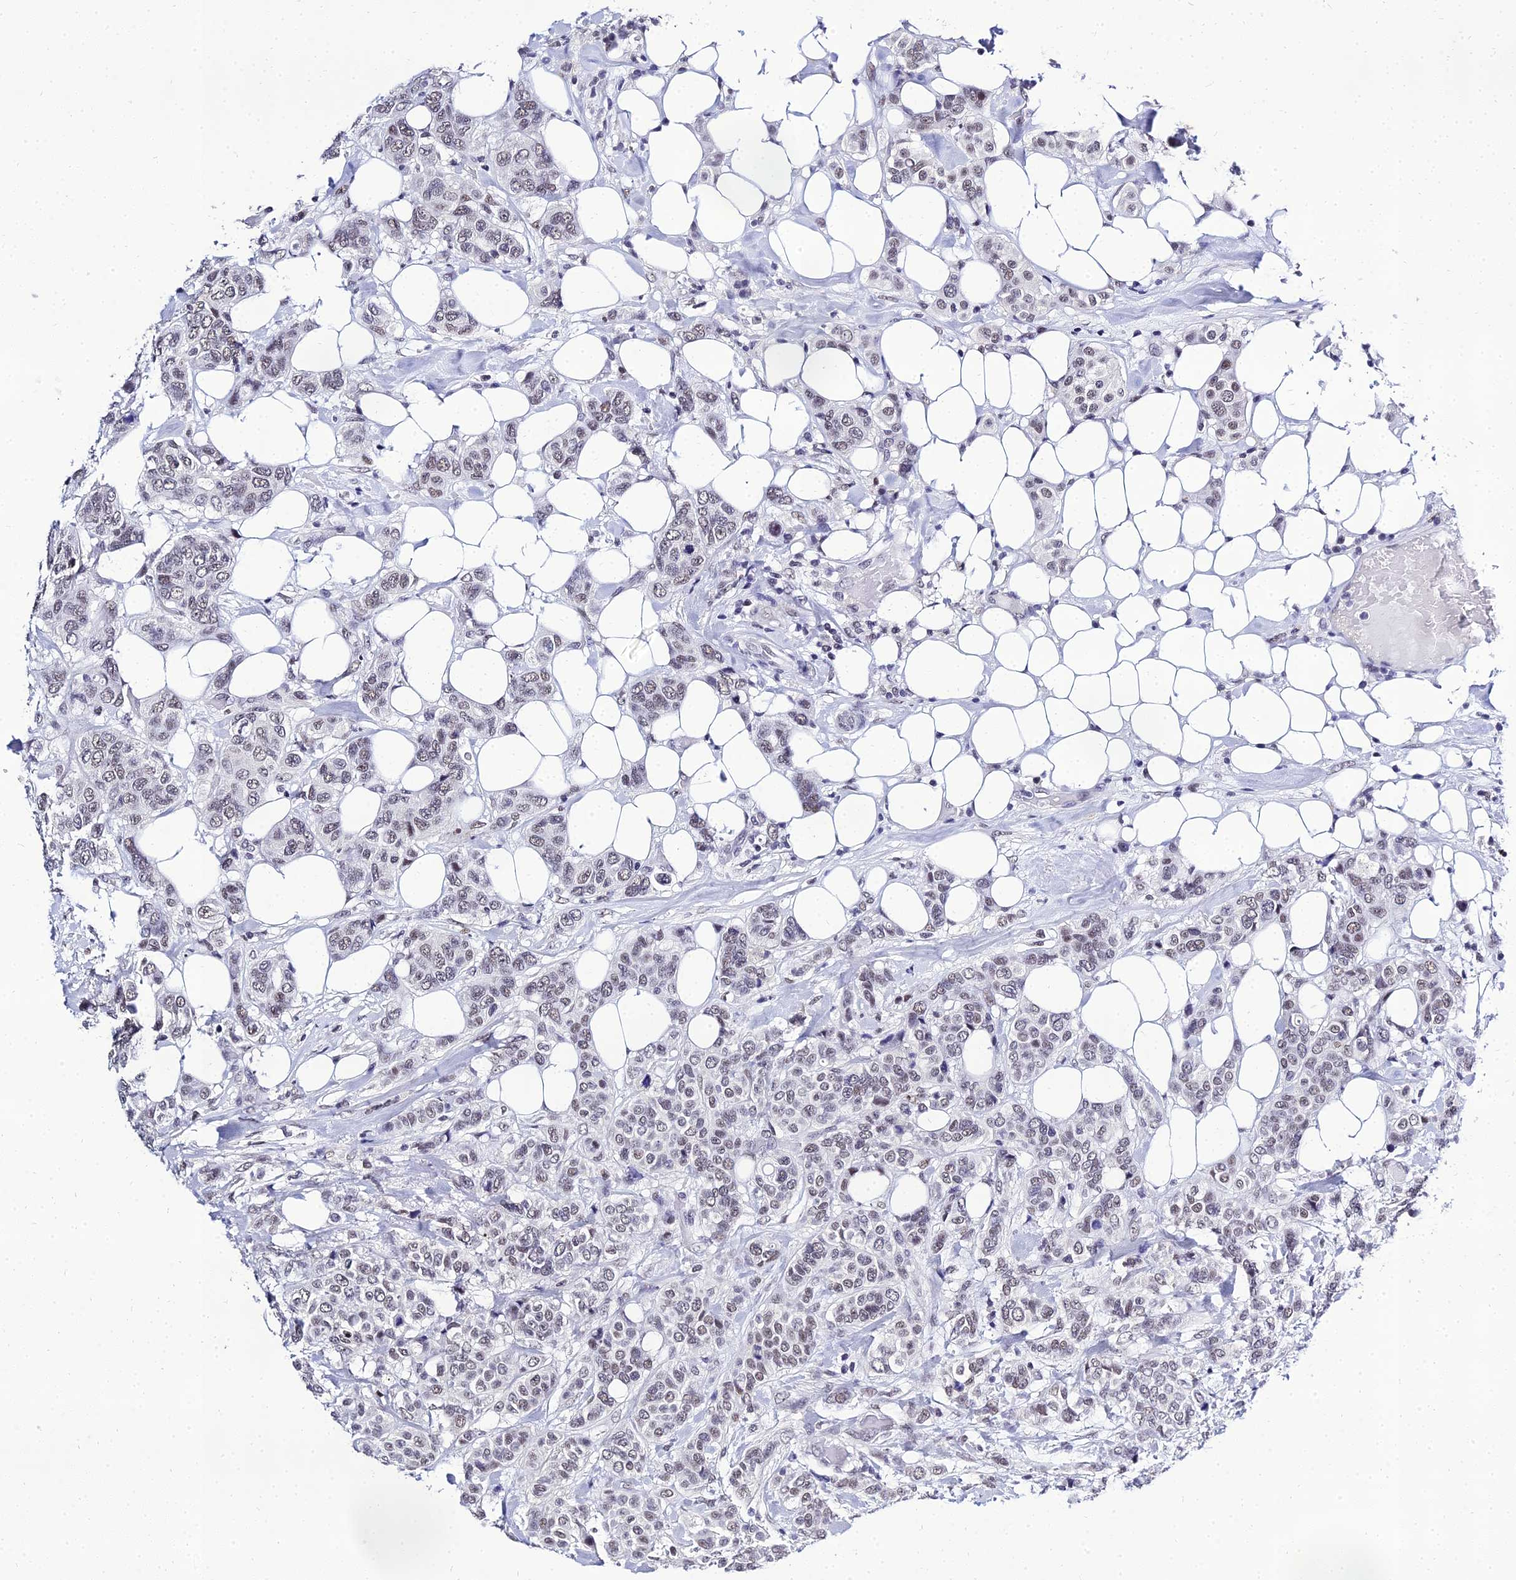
{"staining": {"intensity": "weak", "quantity": "25%-75%", "location": "nuclear"}, "tissue": "breast cancer", "cell_type": "Tumor cells", "image_type": "cancer", "snomed": [{"axis": "morphology", "description": "Lobular carcinoma"}, {"axis": "topography", "description": "Breast"}], "caption": "About 25%-75% of tumor cells in lobular carcinoma (breast) display weak nuclear protein staining as visualized by brown immunohistochemical staining.", "gene": "PPP4R2", "patient": {"sex": "female", "age": 51}}